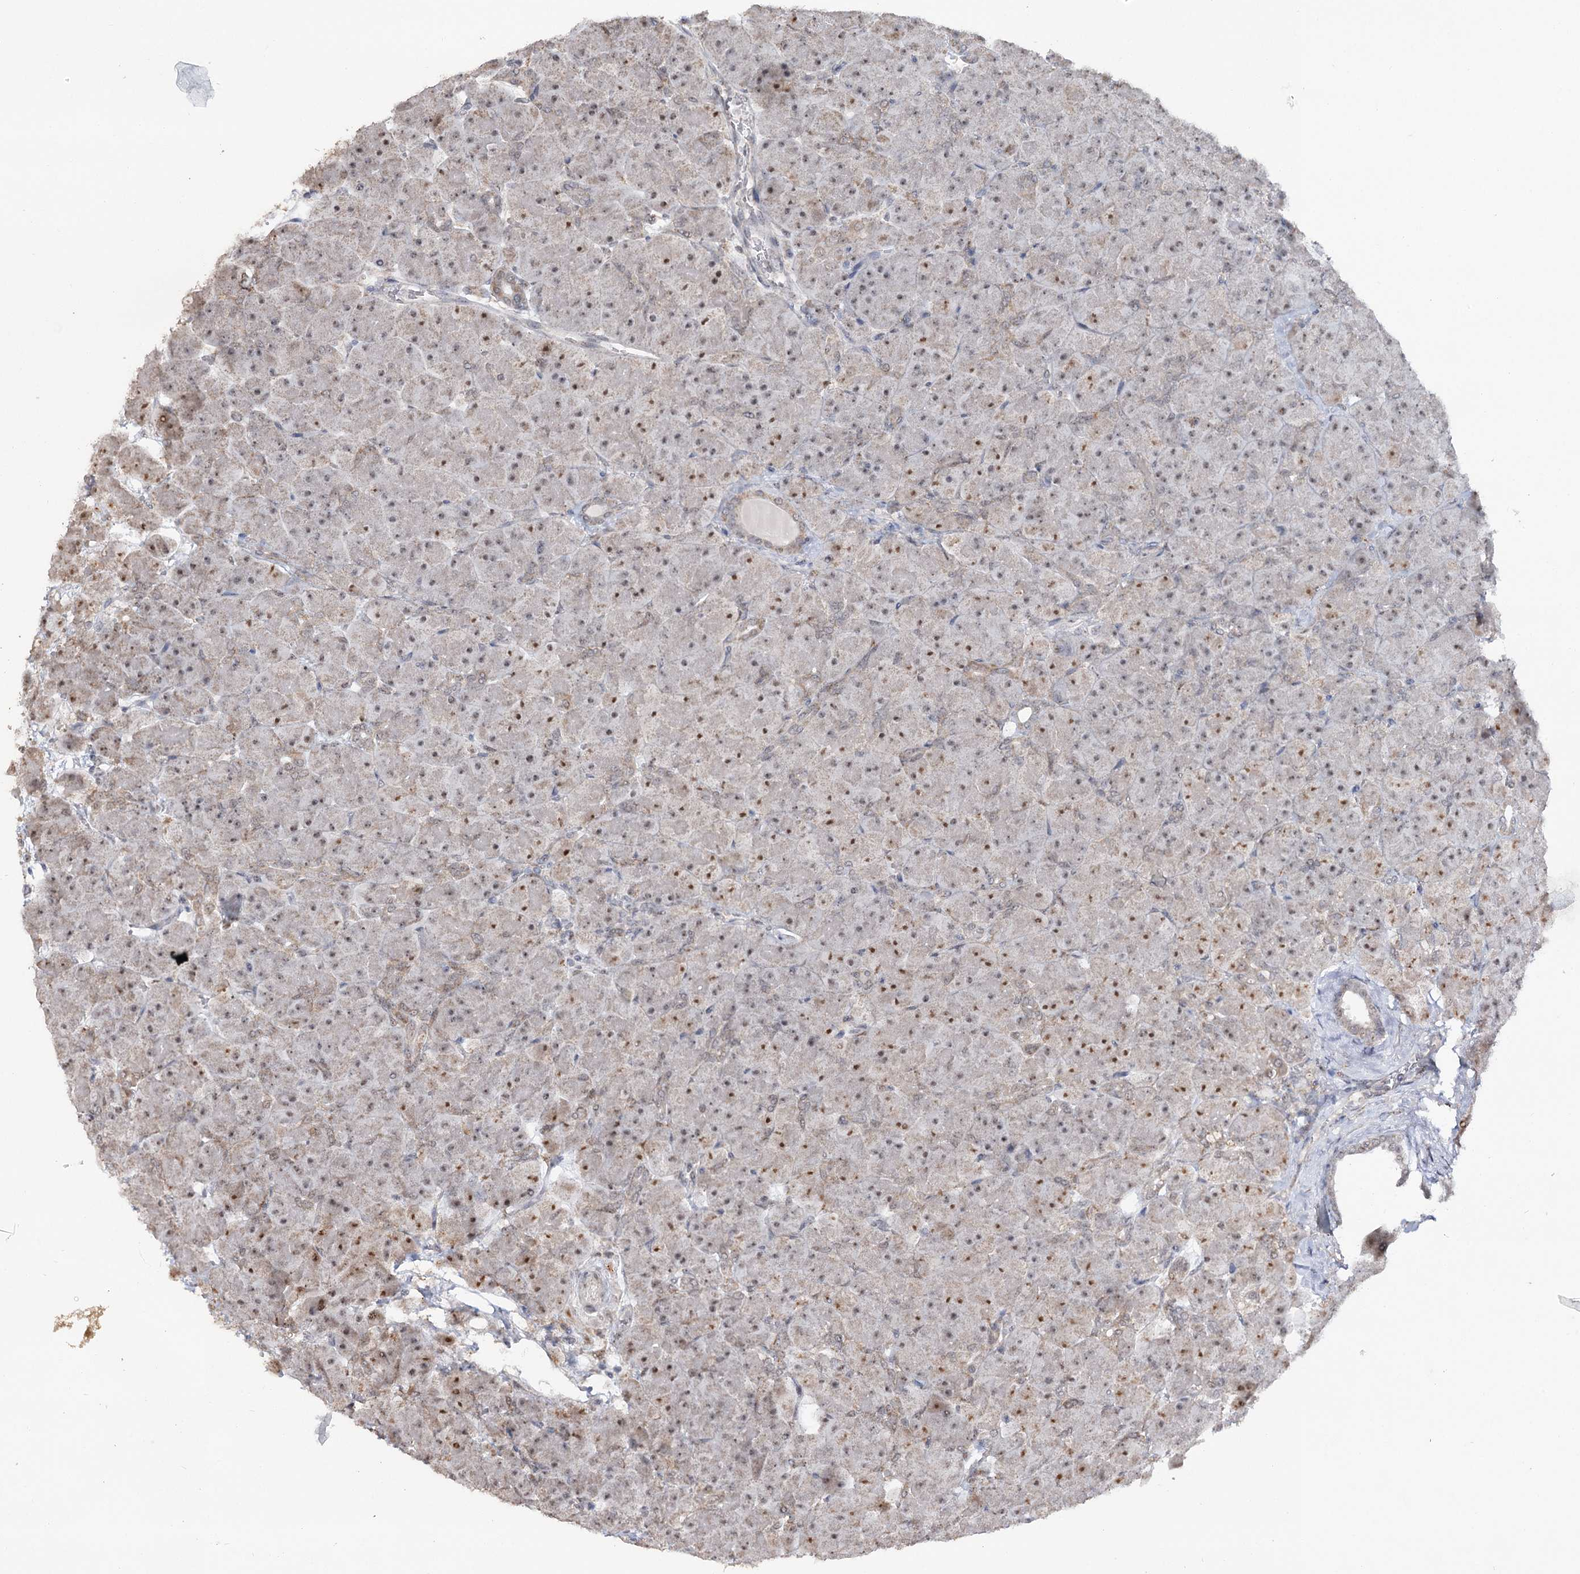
{"staining": {"intensity": "weak", "quantity": "25%-75%", "location": "nuclear"}, "tissue": "pancreas", "cell_type": "Exocrine glandular cells", "image_type": "normal", "snomed": [{"axis": "morphology", "description": "Normal tissue, NOS"}, {"axis": "topography", "description": "Pancreas"}], "caption": "This is a micrograph of immunohistochemistry (IHC) staining of unremarkable pancreas, which shows weak staining in the nuclear of exocrine glandular cells.", "gene": "RUFY4", "patient": {"sex": "male", "age": 66}}